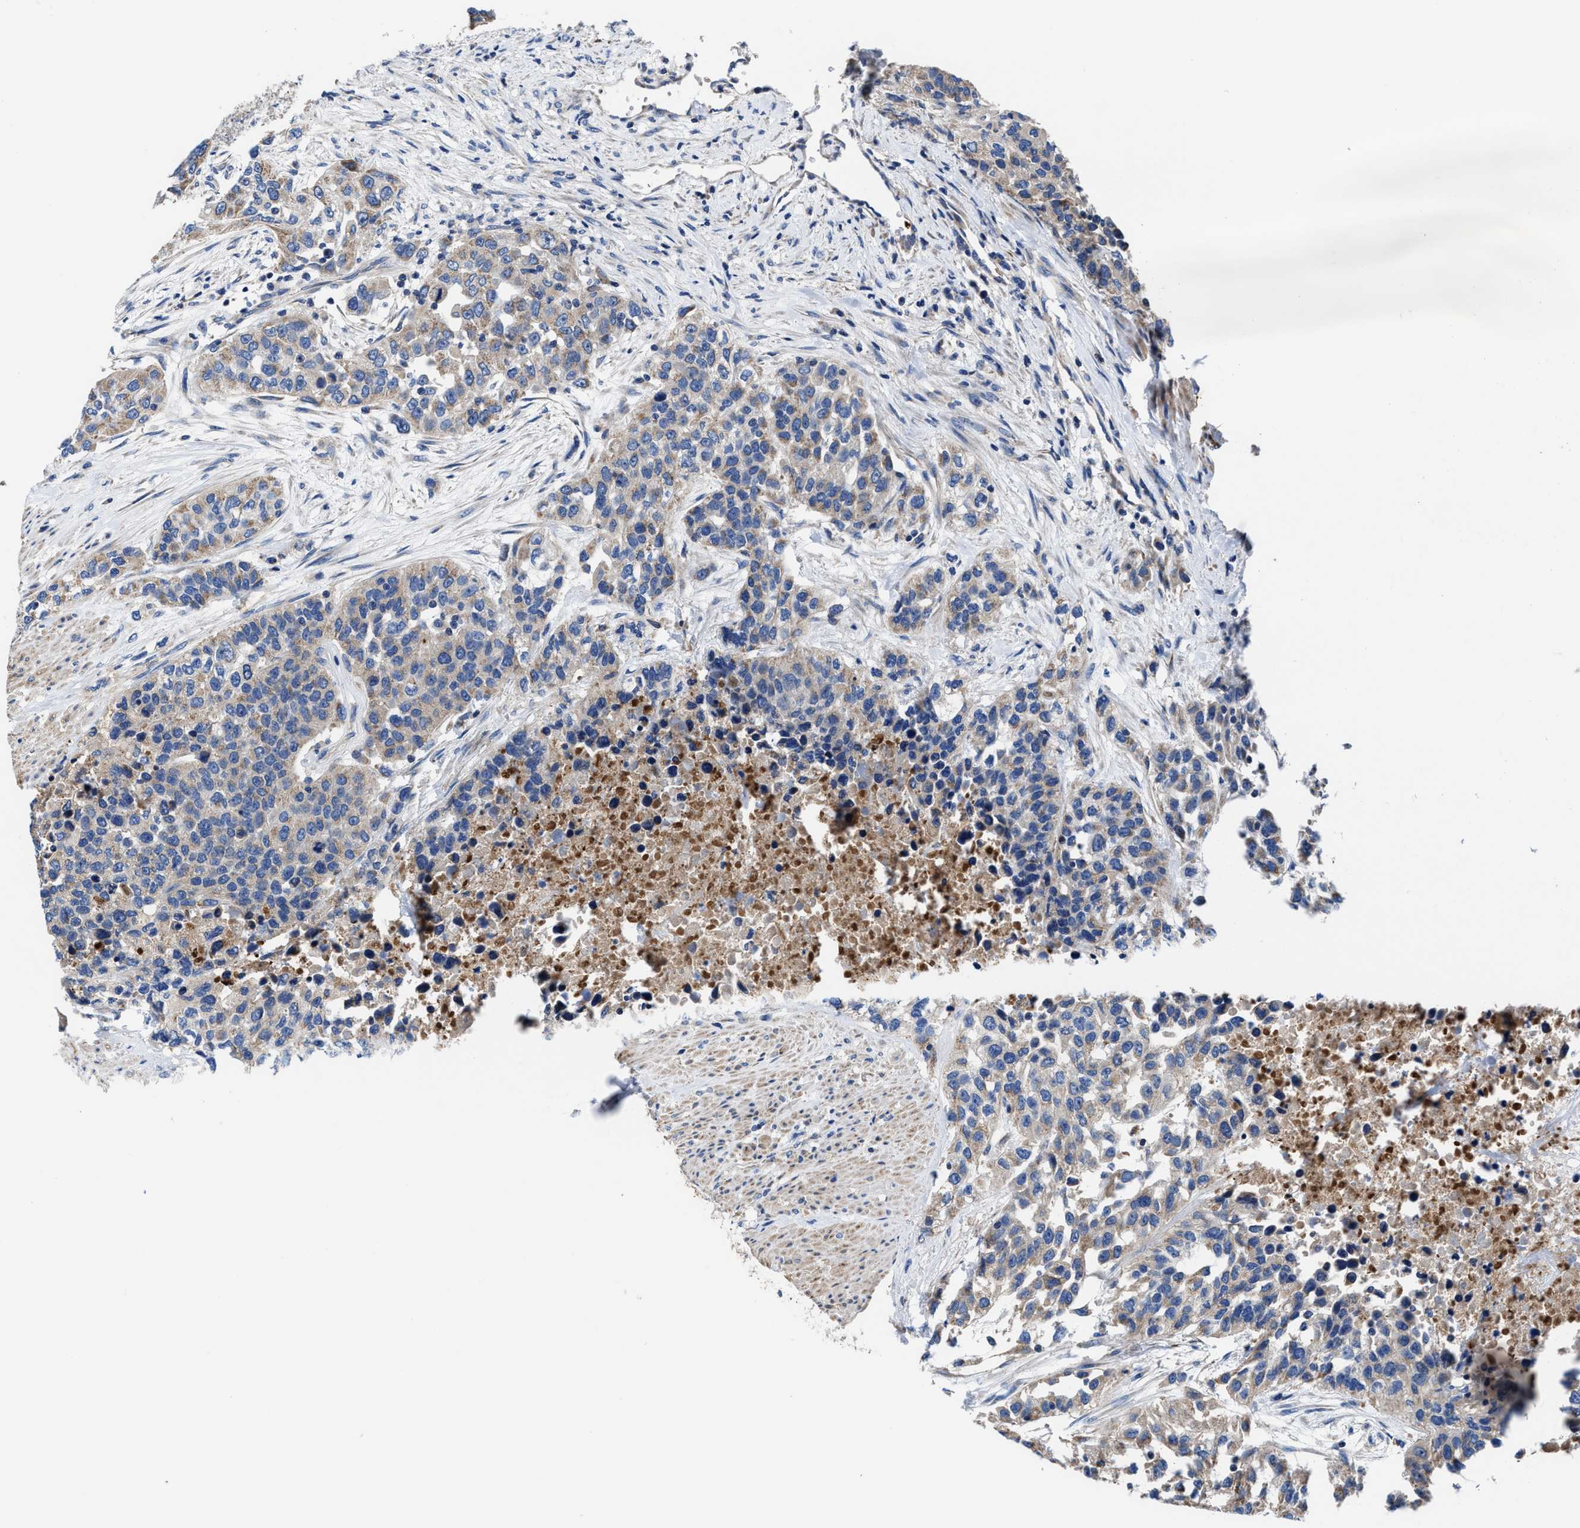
{"staining": {"intensity": "weak", "quantity": "25%-75%", "location": "cytoplasmic/membranous"}, "tissue": "urothelial cancer", "cell_type": "Tumor cells", "image_type": "cancer", "snomed": [{"axis": "morphology", "description": "Urothelial carcinoma, High grade"}, {"axis": "topography", "description": "Urinary bladder"}], "caption": "Immunohistochemistry image of neoplastic tissue: human urothelial carcinoma (high-grade) stained using IHC demonstrates low levels of weak protein expression localized specifically in the cytoplasmic/membranous of tumor cells, appearing as a cytoplasmic/membranous brown color.", "gene": "TMEM30A", "patient": {"sex": "female", "age": 80}}